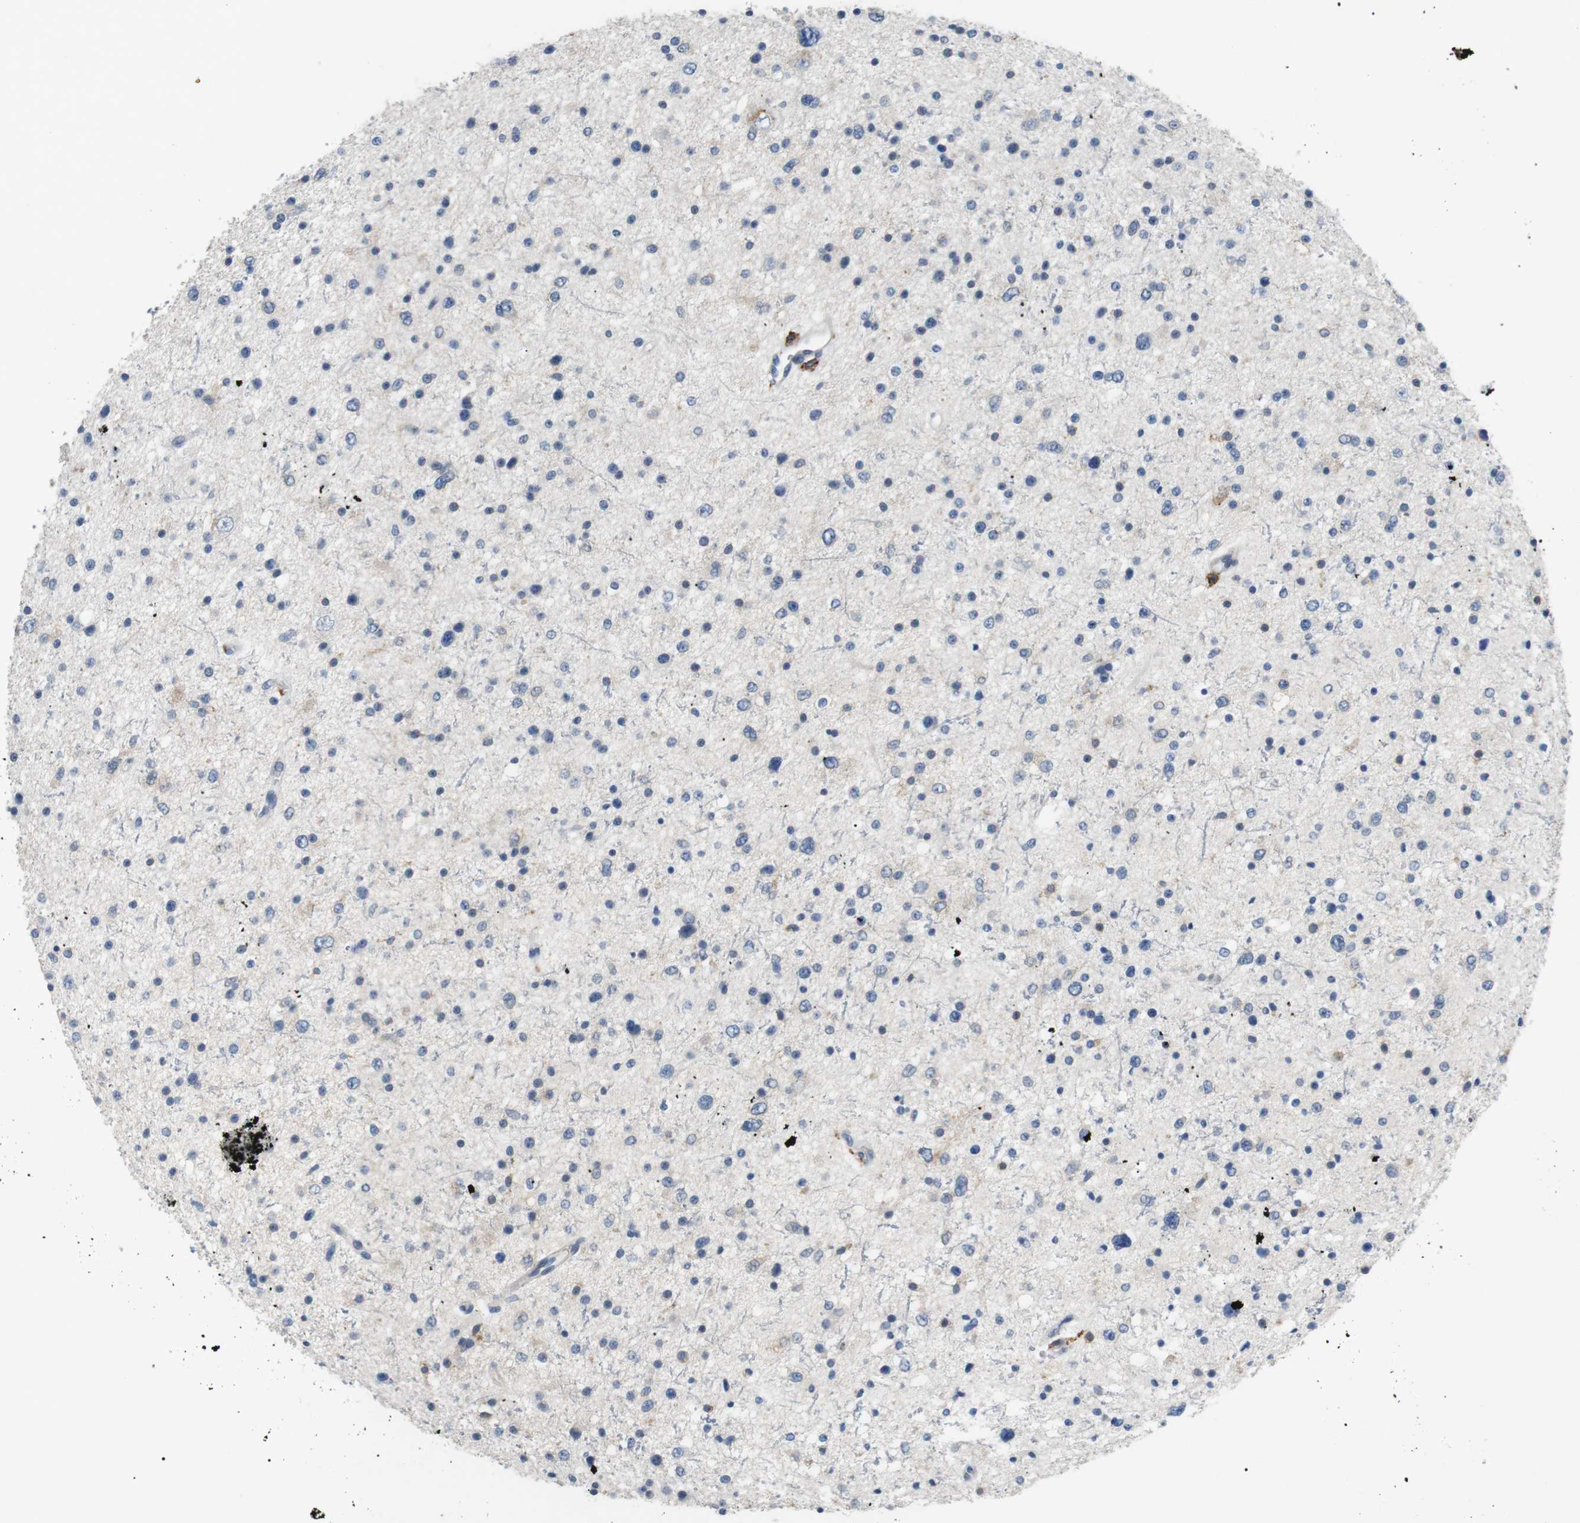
{"staining": {"intensity": "weak", "quantity": "<25%", "location": "cytoplasmic/membranous"}, "tissue": "glioma", "cell_type": "Tumor cells", "image_type": "cancer", "snomed": [{"axis": "morphology", "description": "Glioma, malignant, Low grade"}, {"axis": "topography", "description": "Brain"}], "caption": "Human low-grade glioma (malignant) stained for a protein using immunohistochemistry (IHC) demonstrates no staining in tumor cells.", "gene": "FCGRT", "patient": {"sex": "female", "age": 37}}